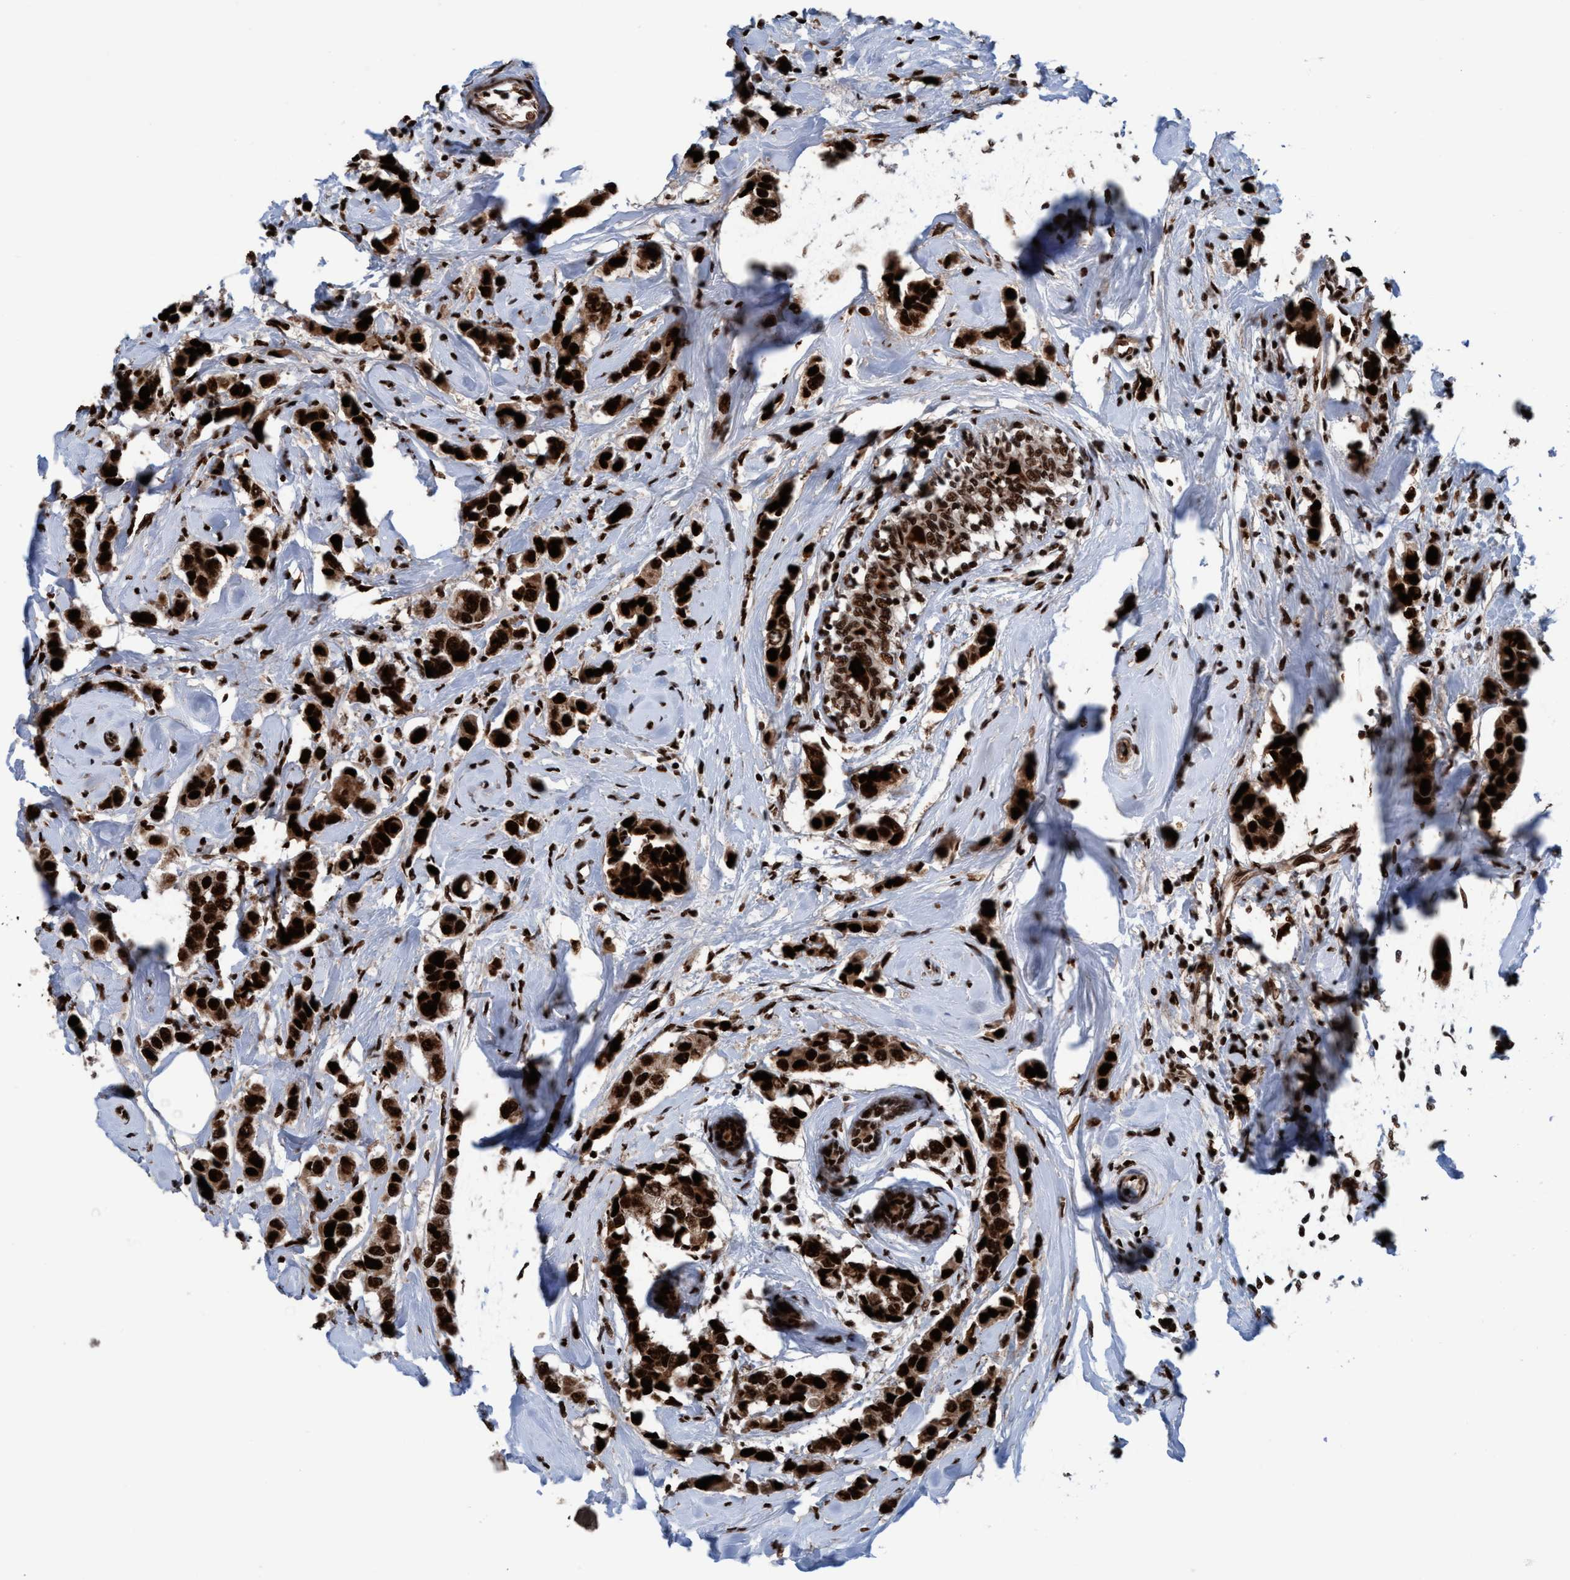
{"staining": {"intensity": "strong", "quantity": ">75%", "location": "cytoplasmic/membranous,nuclear"}, "tissue": "breast cancer", "cell_type": "Tumor cells", "image_type": "cancer", "snomed": [{"axis": "morphology", "description": "Normal tissue, NOS"}, {"axis": "morphology", "description": "Duct carcinoma"}, {"axis": "topography", "description": "Breast"}], "caption": "Protein analysis of breast cancer tissue demonstrates strong cytoplasmic/membranous and nuclear expression in approximately >75% of tumor cells. The staining was performed using DAB (3,3'-diaminobenzidine) to visualize the protein expression in brown, while the nuclei were stained in blue with hematoxylin (Magnification: 20x).", "gene": "TOPBP1", "patient": {"sex": "female", "age": 50}}